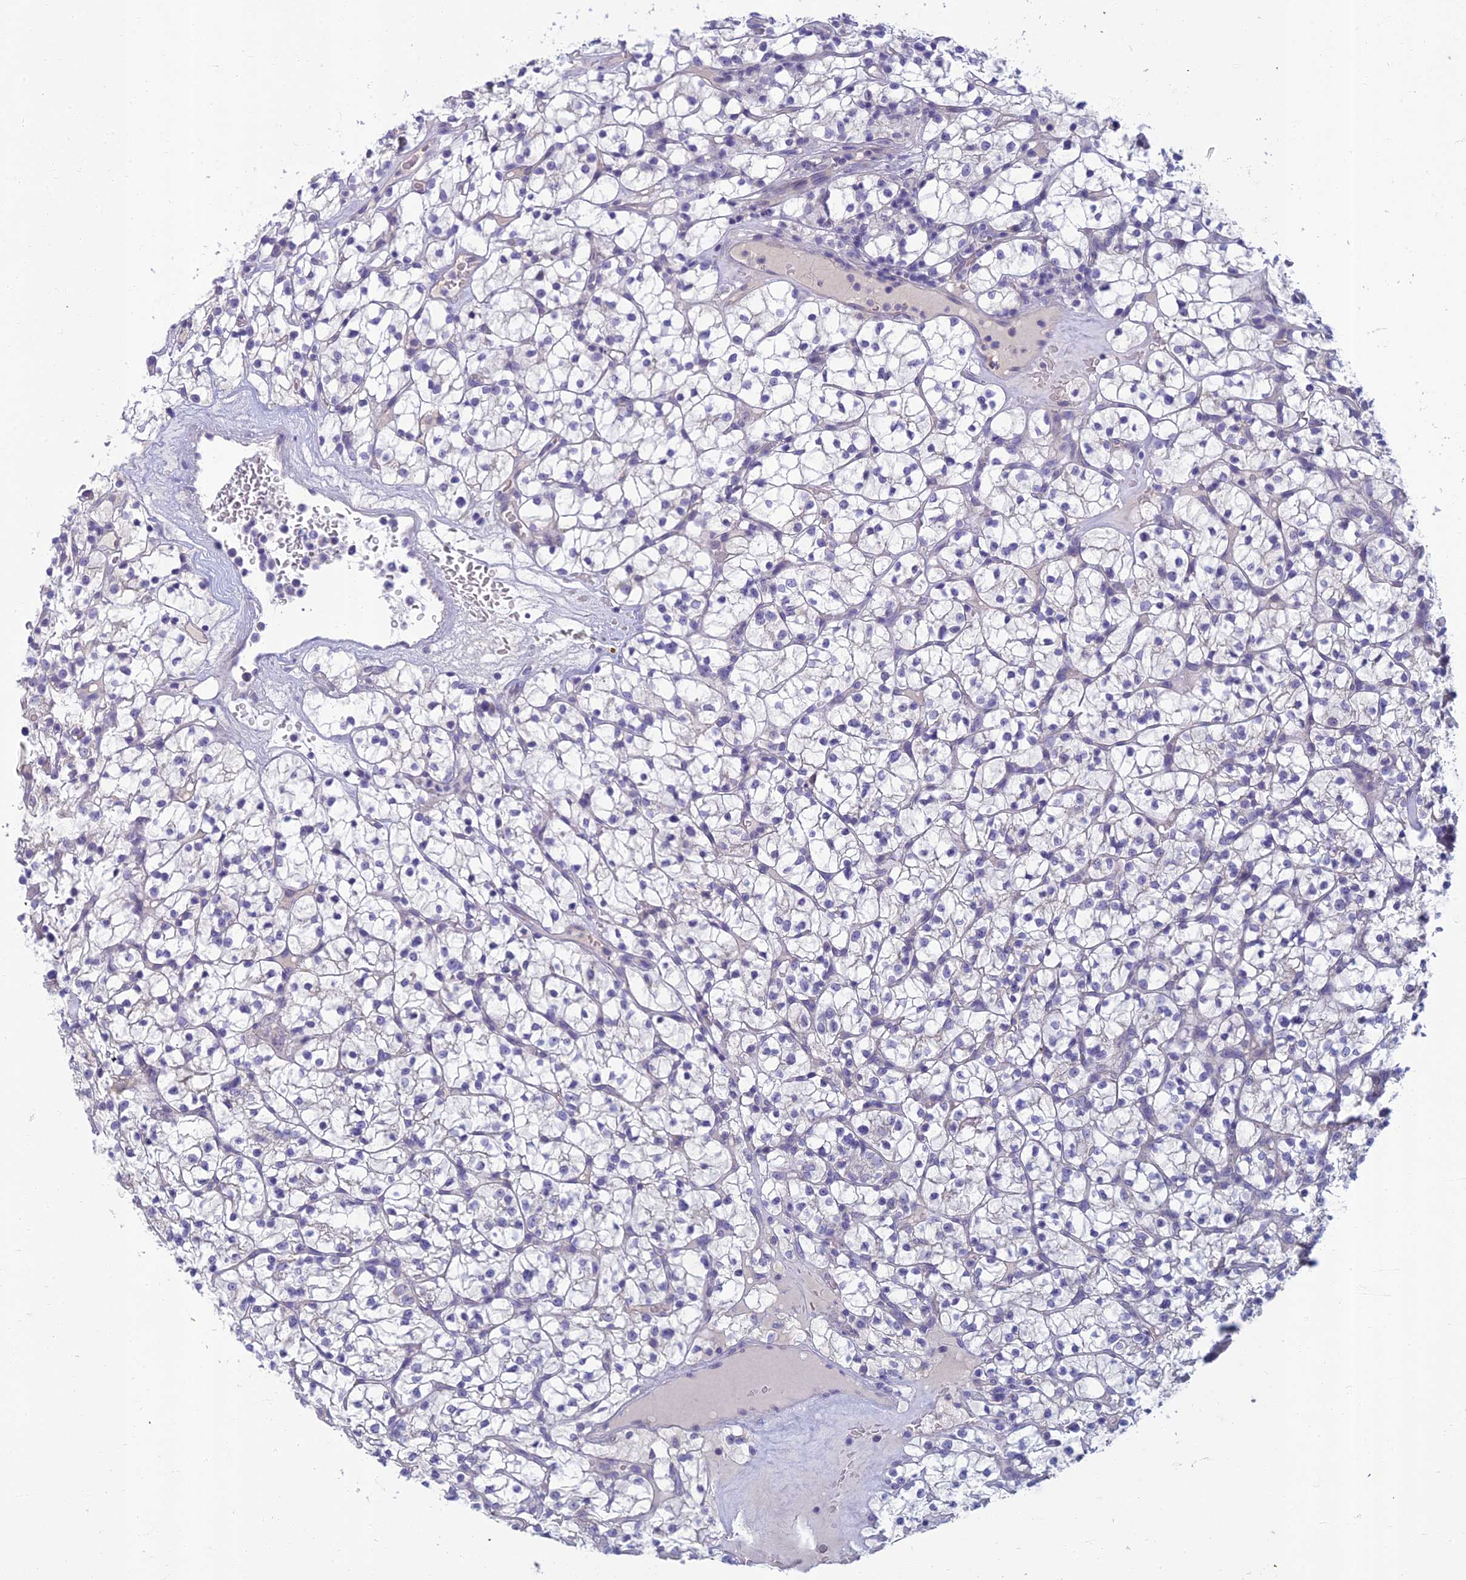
{"staining": {"intensity": "negative", "quantity": "none", "location": "none"}, "tissue": "renal cancer", "cell_type": "Tumor cells", "image_type": "cancer", "snomed": [{"axis": "morphology", "description": "Adenocarcinoma, NOS"}, {"axis": "topography", "description": "Kidney"}], "caption": "Renal adenocarcinoma was stained to show a protein in brown. There is no significant expression in tumor cells.", "gene": "SLC25A41", "patient": {"sex": "female", "age": 64}}